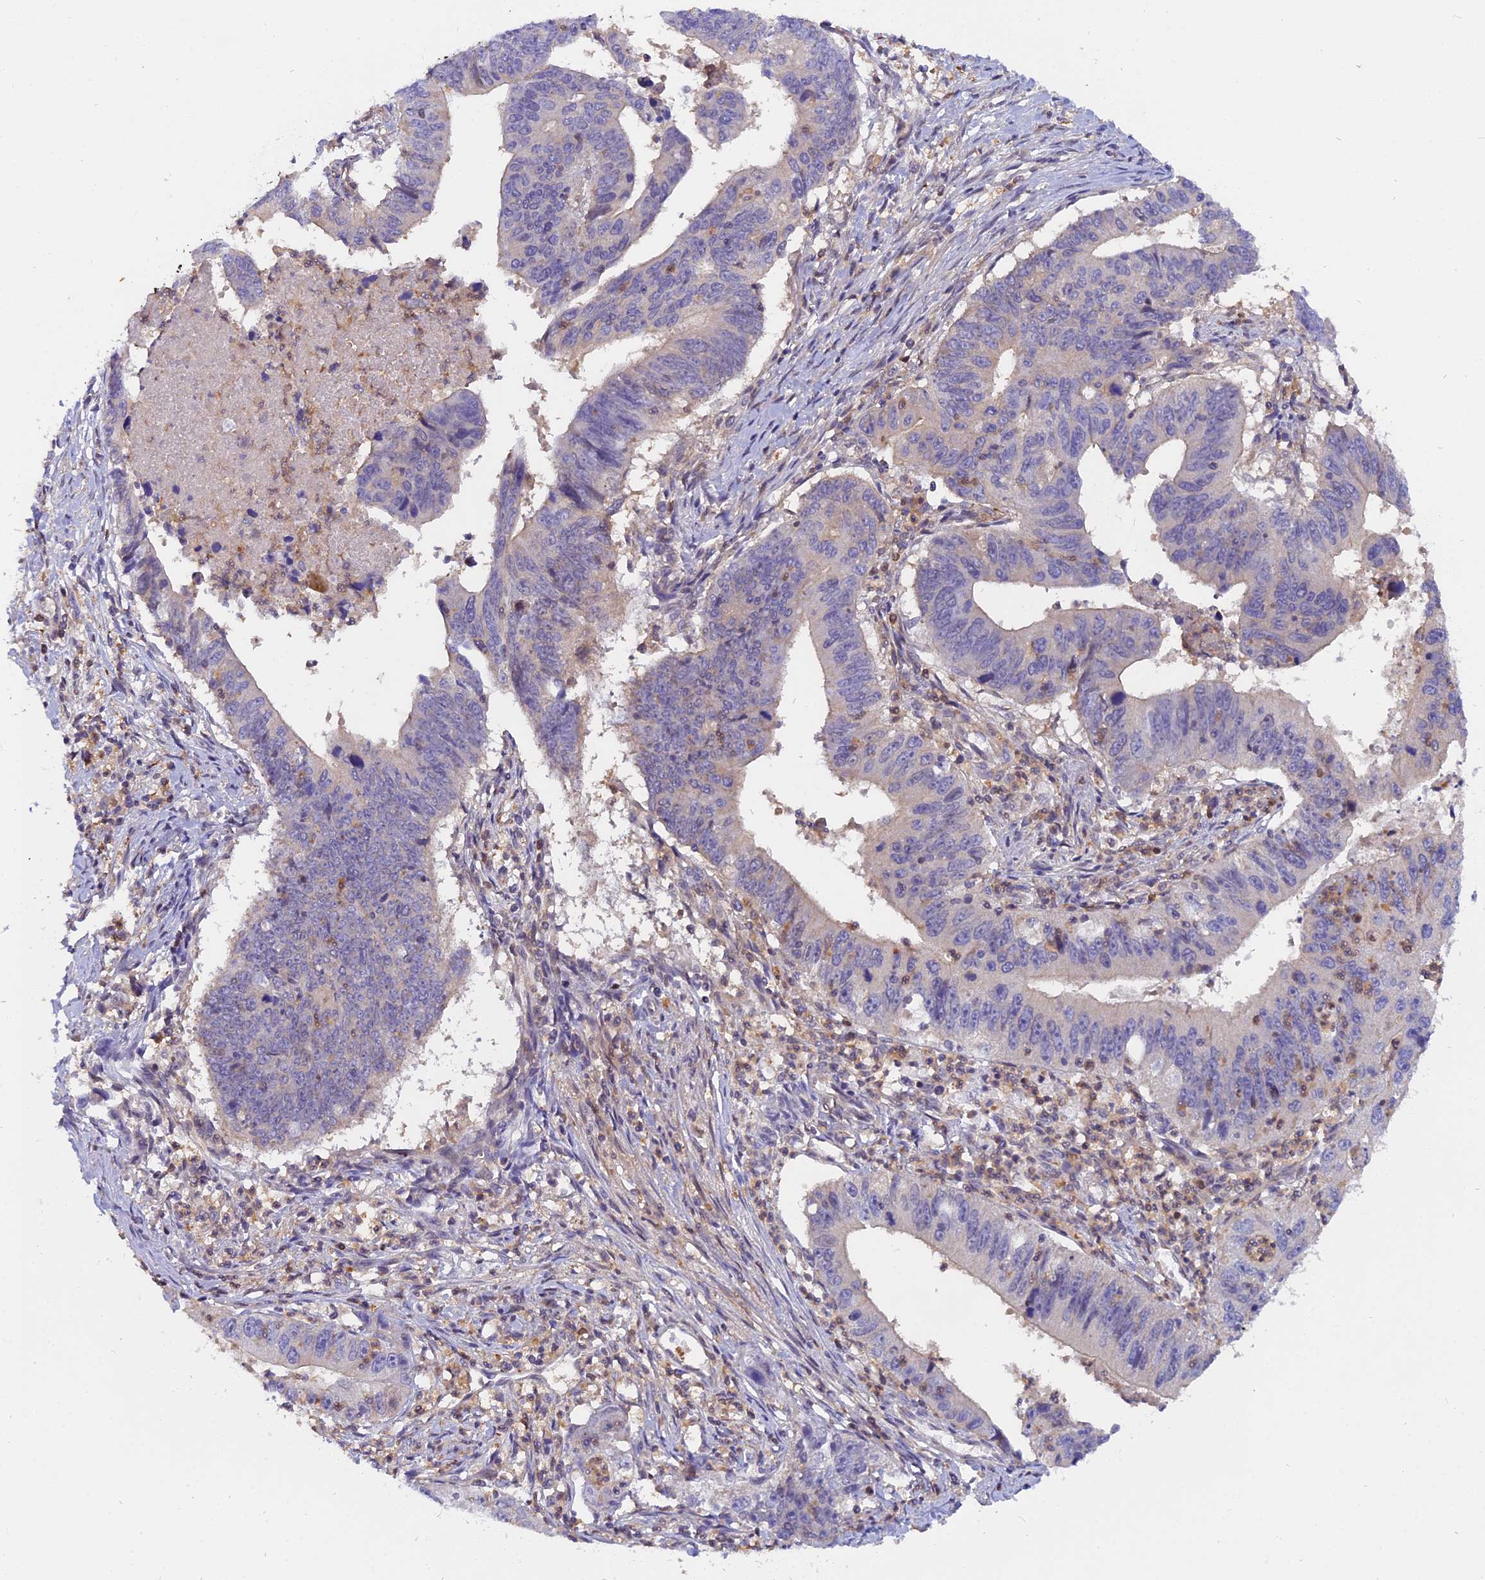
{"staining": {"intensity": "negative", "quantity": "none", "location": "none"}, "tissue": "stomach cancer", "cell_type": "Tumor cells", "image_type": "cancer", "snomed": [{"axis": "morphology", "description": "Adenocarcinoma, NOS"}, {"axis": "topography", "description": "Stomach"}], "caption": "Tumor cells show no significant protein expression in stomach adenocarcinoma.", "gene": "FAM118B", "patient": {"sex": "male", "age": 59}}